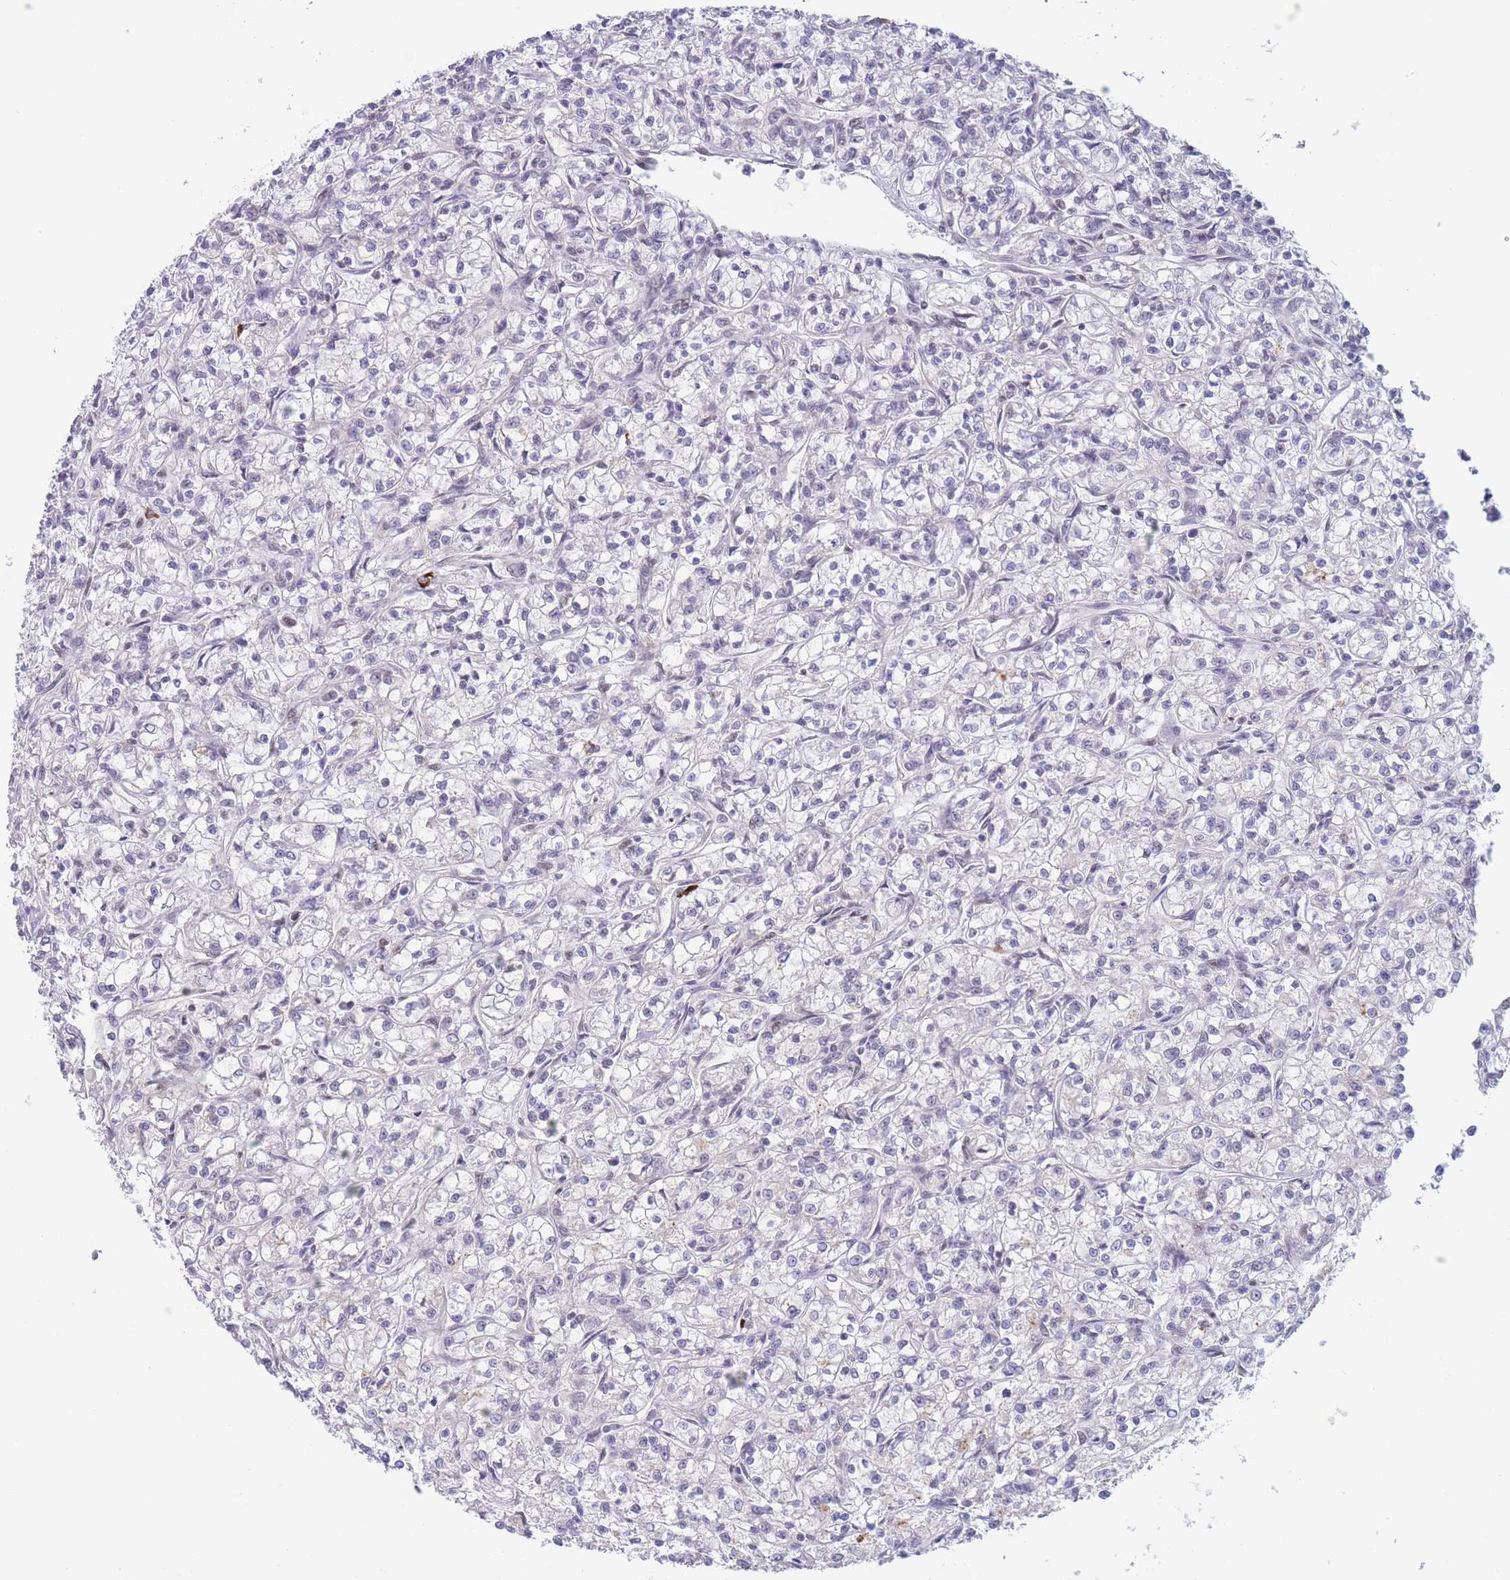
{"staining": {"intensity": "moderate", "quantity": "<25%", "location": "cytoplasmic/membranous"}, "tissue": "renal cancer", "cell_type": "Tumor cells", "image_type": "cancer", "snomed": [{"axis": "morphology", "description": "Adenocarcinoma, NOS"}, {"axis": "topography", "description": "Kidney"}], "caption": "A brown stain labels moderate cytoplasmic/membranous expression of a protein in human renal adenocarcinoma tumor cells.", "gene": "SMAD9", "patient": {"sex": "female", "age": 59}}